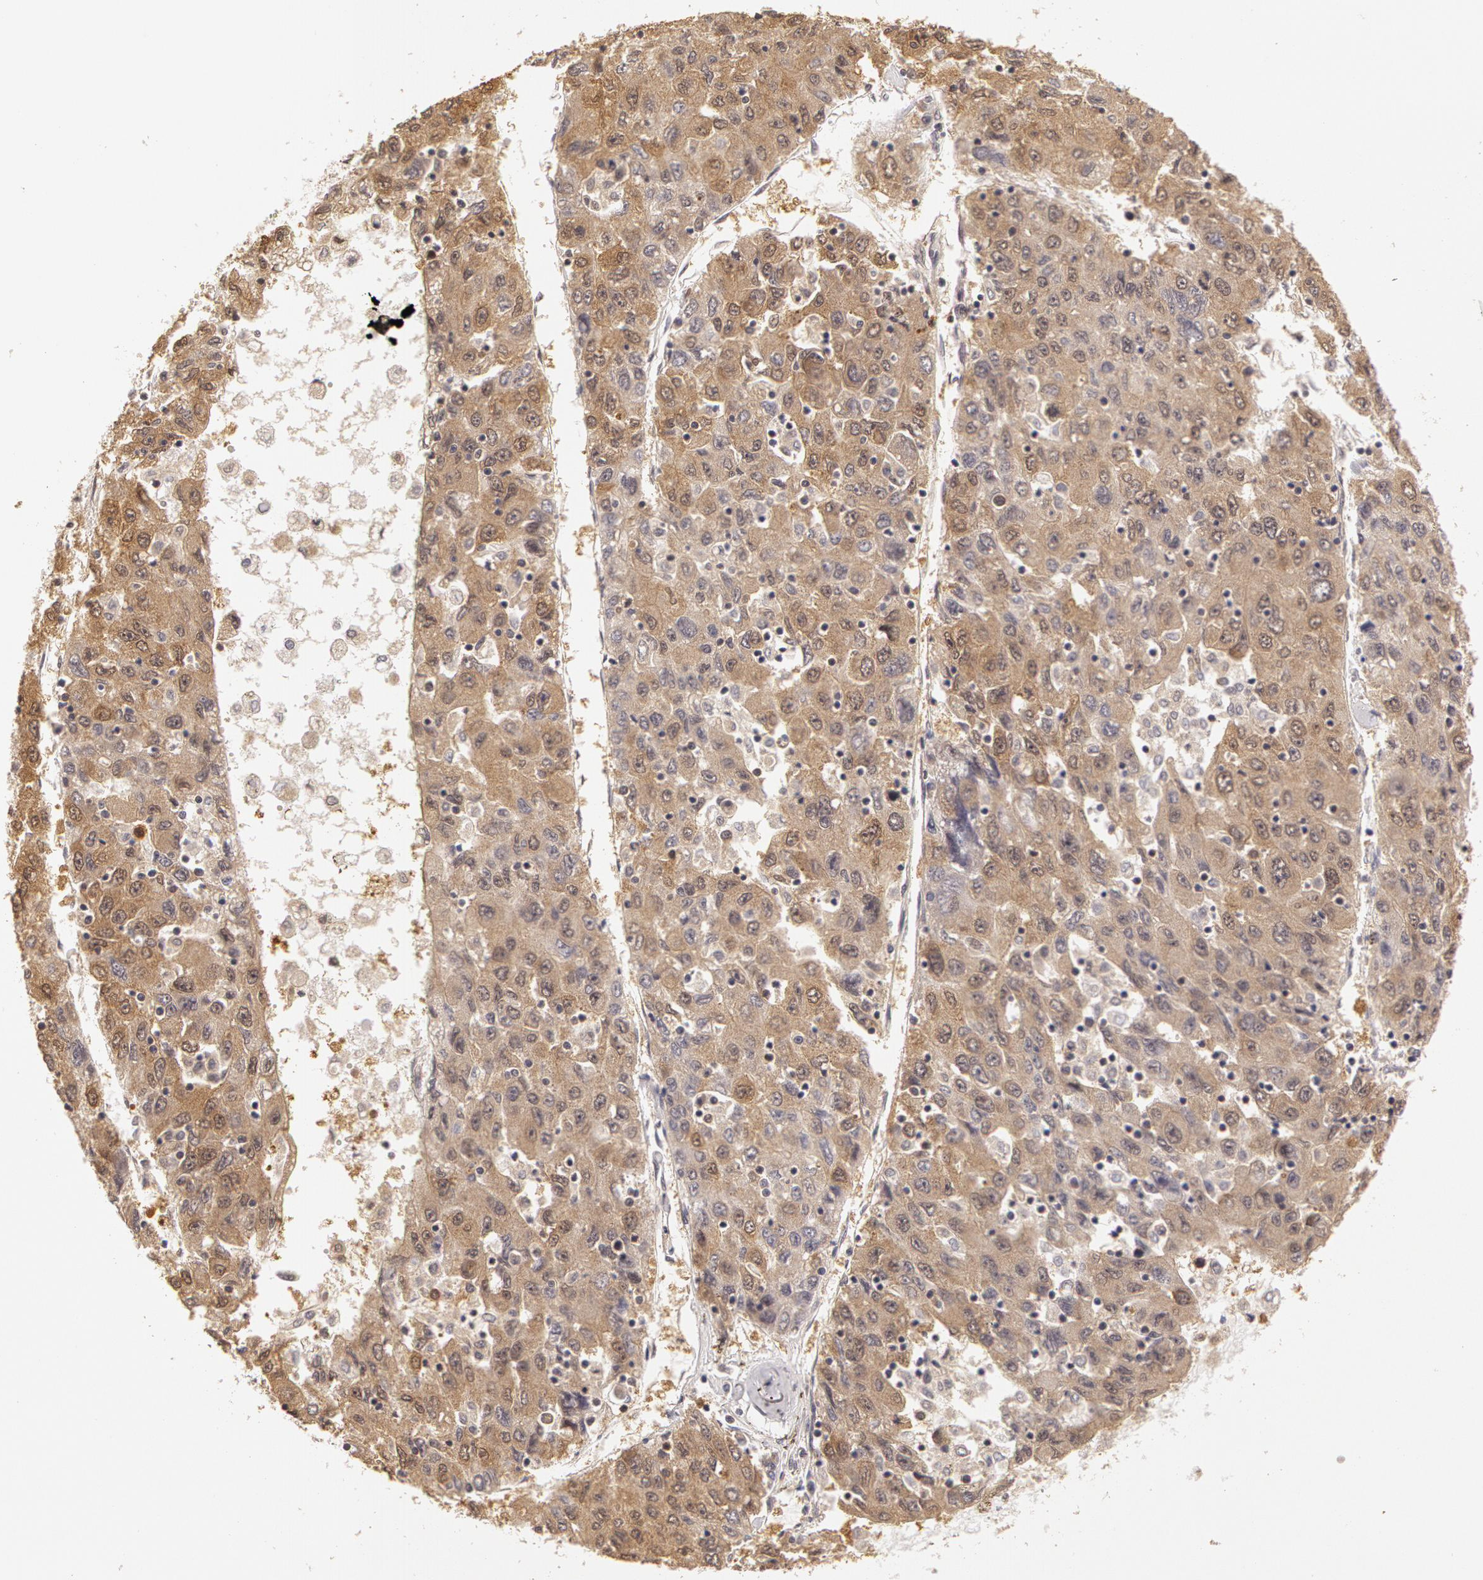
{"staining": {"intensity": "weak", "quantity": "25%-75%", "location": "cytoplasmic/membranous"}, "tissue": "liver cancer", "cell_type": "Tumor cells", "image_type": "cancer", "snomed": [{"axis": "morphology", "description": "Carcinoma, Hepatocellular, NOS"}, {"axis": "topography", "description": "Liver"}], "caption": "Weak cytoplasmic/membranous protein positivity is identified in about 25%-75% of tumor cells in liver cancer. The staining was performed using DAB (3,3'-diaminobenzidine), with brown indicating positive protein expression. Nuclei are stained blue with hematoxylin.", "gene": "AHSA1", "patient": {"sex": "male", "age": 49}}